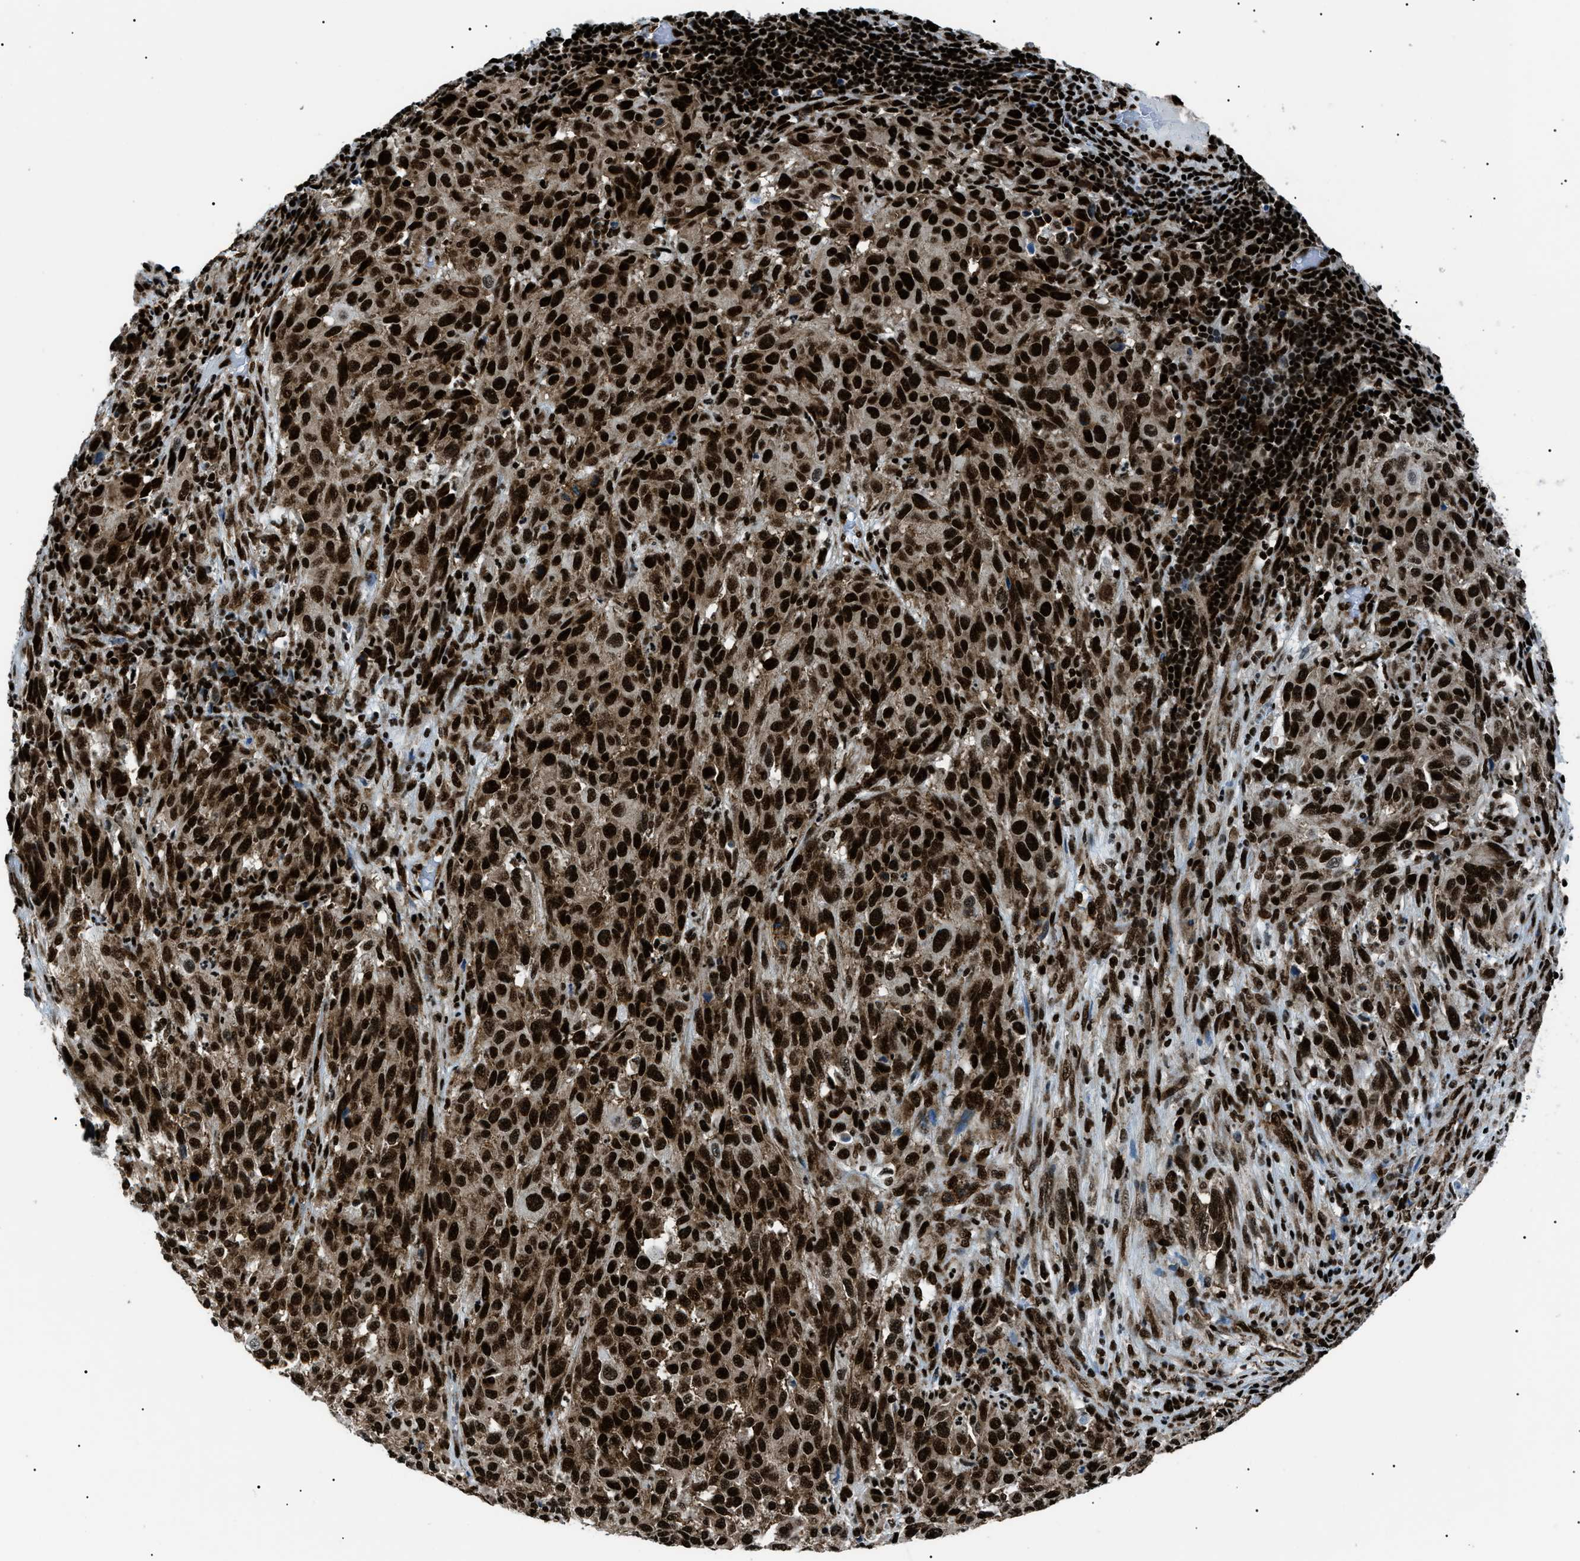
{"staining": {"intensity": "strong", "quantity": ">75%", "location": "nuclear"}, "tissue": "melanoma", "cell_type": "Tumor cells", "image_type": "cancer", "snomed": [{"axis": "morphology", "description": "Malignant melanoma, Metastatic site"}, {"axis": "topography", "description": "Lymph node"}], "caption": "An image of human melanoma stained for a protein exhibits strong nuclear brown staining in tumor cells. (Stains: DAB (3,3'-diaminobenzidine) in brown, nuclei in blue, Microscopy: brightfield microscopy at high magnification).", "gene": "HNRNPK", "patient": {"sex": "male", "age": 61}}